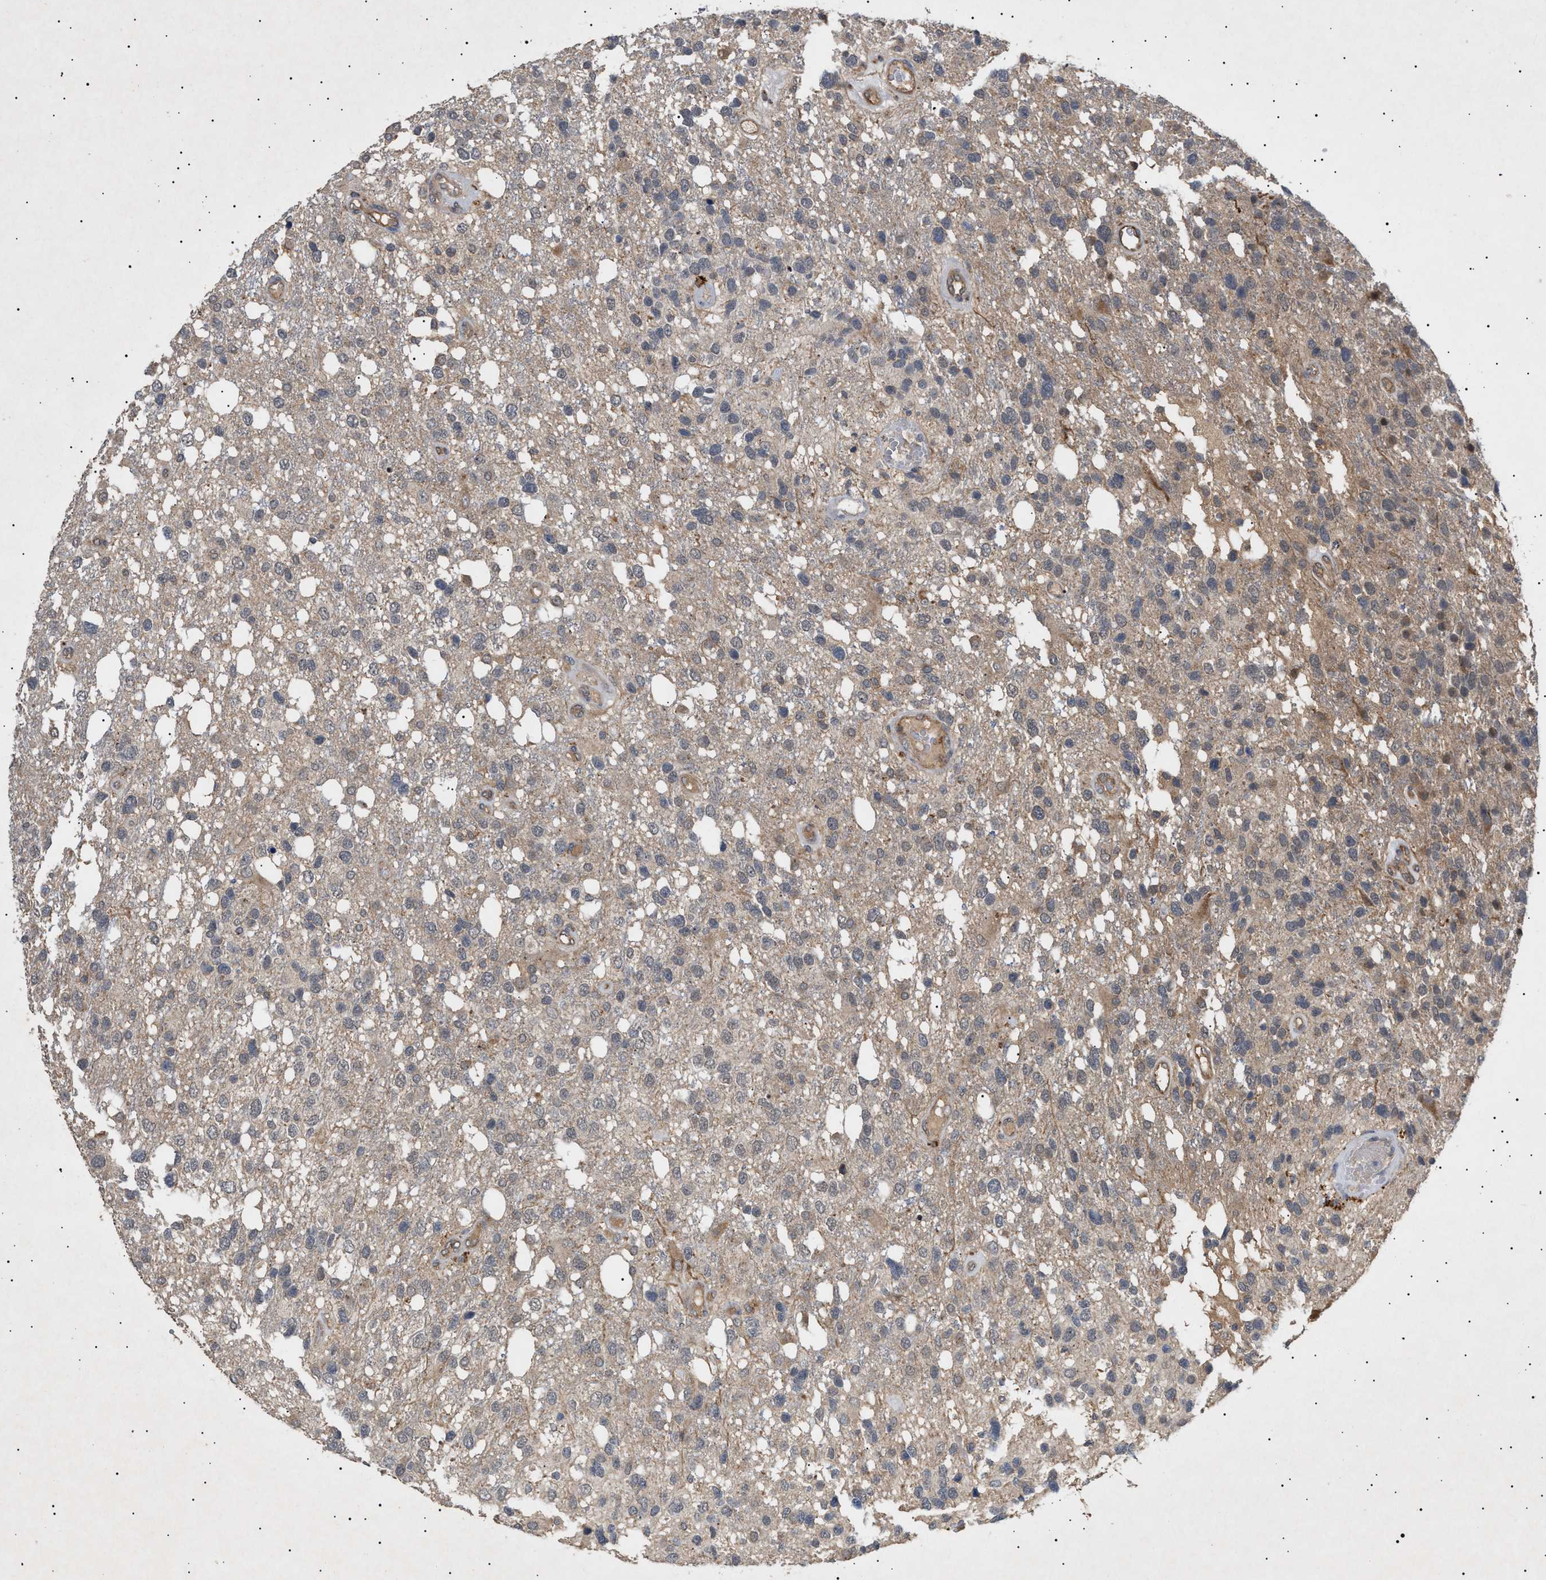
{"staining": {"intensity": "negative", "quantity": "none", "location": "none"}, "tissue": "glioma", "cell_type": "Tumor cells", "image_type": "cancer", "snomed": [{"axis": "morphology", "description": "Glioma, malignant, High grade"}, {"axis": "topography", "description": "Brain"}], "caption": "Malignant glioma (high-grade) stained for a protein using immunohistochemistry shows no positivity tumor cells.", "gene": "SIRT5", "patient": {"sex": "female", "age": 58}}